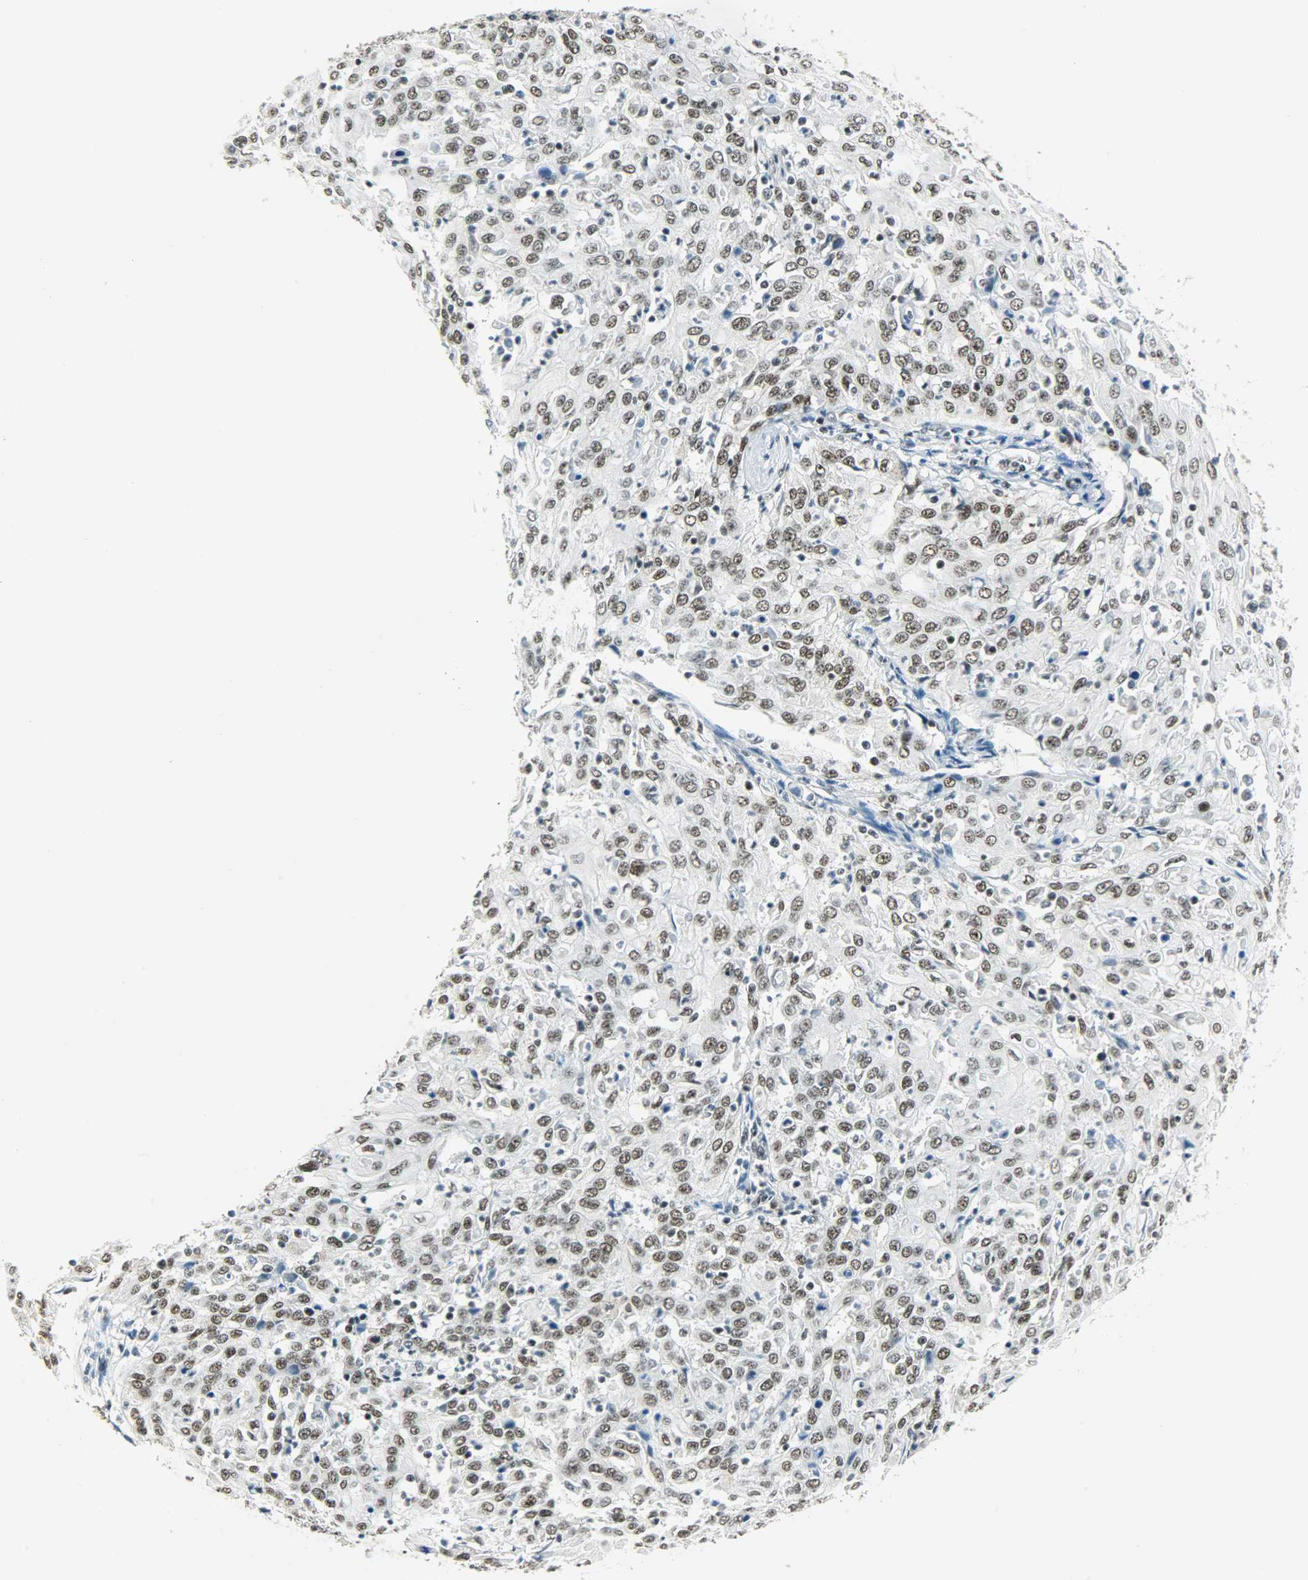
{"staining": {"intensity": "moderate", "quantity": ">75%", "location": "nuclear"}, "tissue": "cervical cancer", "cell_type": "Tumor cells", "image_type": "cancer", "snomed": [{"axis": "morphology", "description": "Squamous cell carcinoma, NOS"}, {"axis": "topography", "description": "Cervix"}], "caption": "Protein positivity by immunohistochemistry (IHC) reveals moderate nuclear expression in about >75% of tumor cells in cervical cancer (squamous cell carcinoma).", "gene": "SUGP1", "patient": {"sex": "female", "age": 39}}